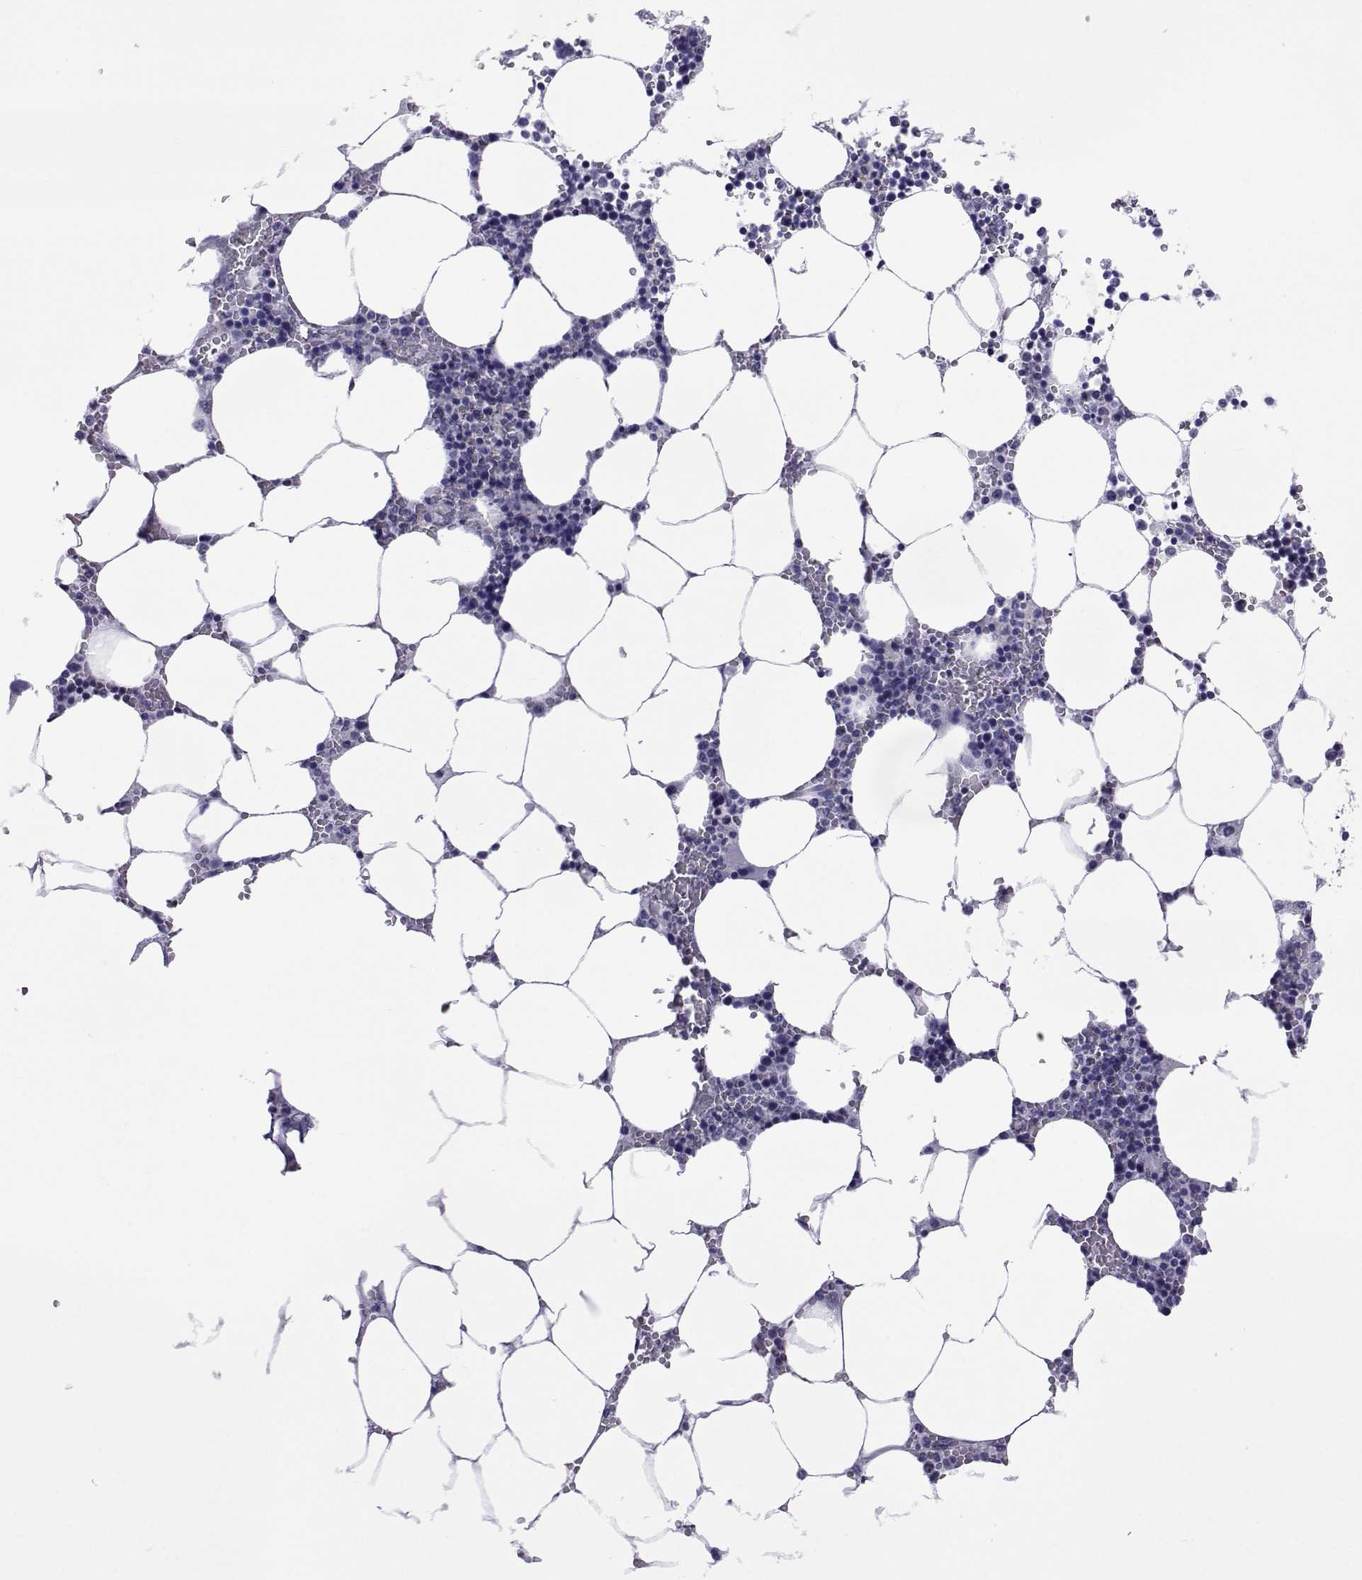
{"staining": {"intensity": "negative", "quantity": "none", "location": "none"}, "tissue": "bone marrow", "cell_type": "Hematopoietic cells", "image_type": "normal", "snomed": [{"axis": "morphology", "description": "Normal tissue, NOS"}, {"axis": "topography", "description": "Bone marrow"}], "caption": "Bone marrow stained for a protein using immunohistochemistry exhibits no expression hematopoietic cells.", "gene": "COL22A1", "patient": {"sex": "female", "age": 64}}